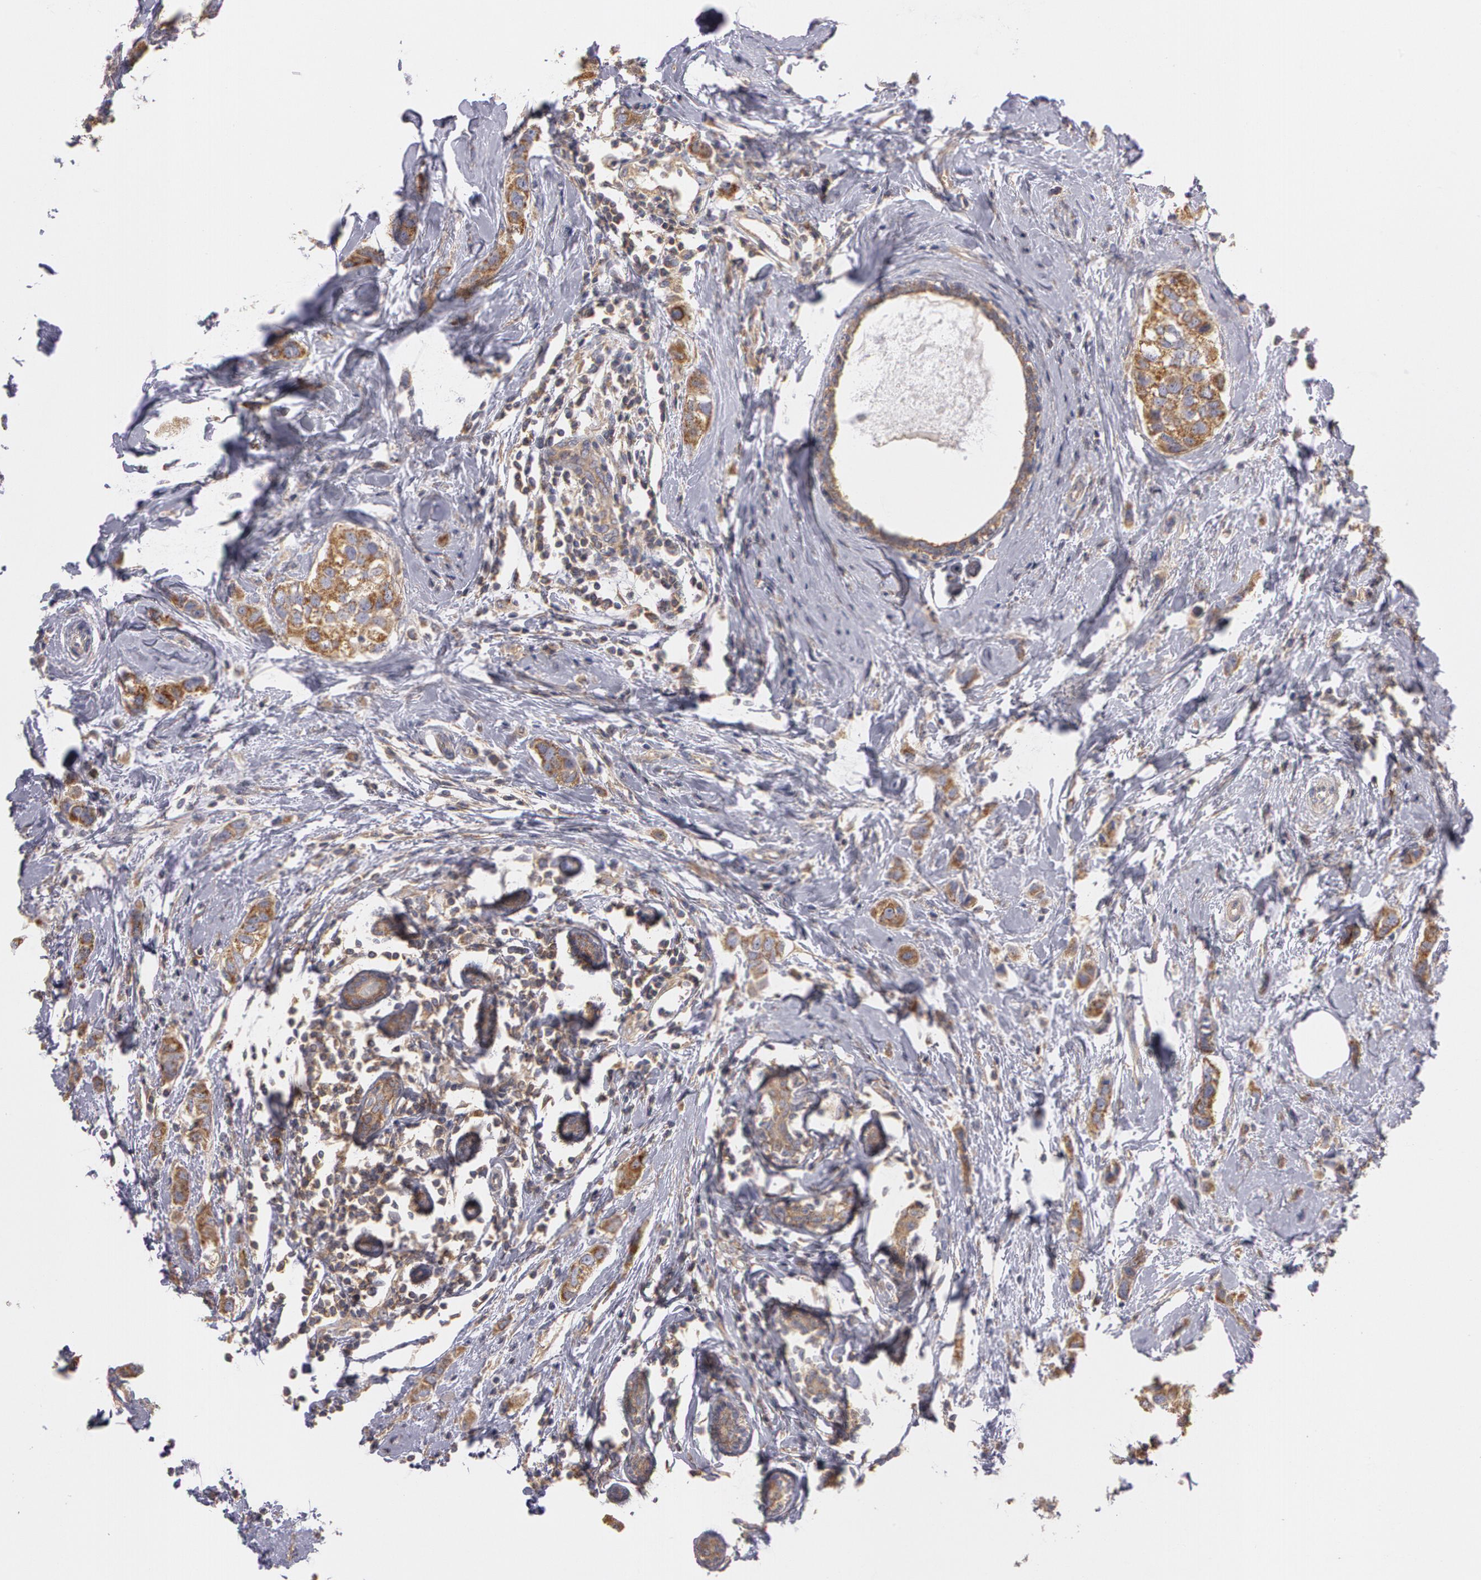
{"staining": {"intensity": "moderate", "quantity": ">75%", "location": "cytoplasmic/membranous"}, "tissue": "breast cancer", "cell_type": "Tumor cells", "image_type": "cancer", "snomed": [{"axis": "morphology", "description": "Normal tissue, NOS"}, {"axis": "morphology", "description": "Duct carcinoma"}, {"axis": "topography", "description": "Breast"}], "caption": "Immunohistochemistry (IHC) image of human breast cancer (invasive ductal carcinoma) stained for a protein (brown), which shows medium levels of moderate cytoplasmic/membranous expression in approximately >75% of tumor cells.", "gene": "NEK9", "patient": {"sex": "female", "age": 50}}